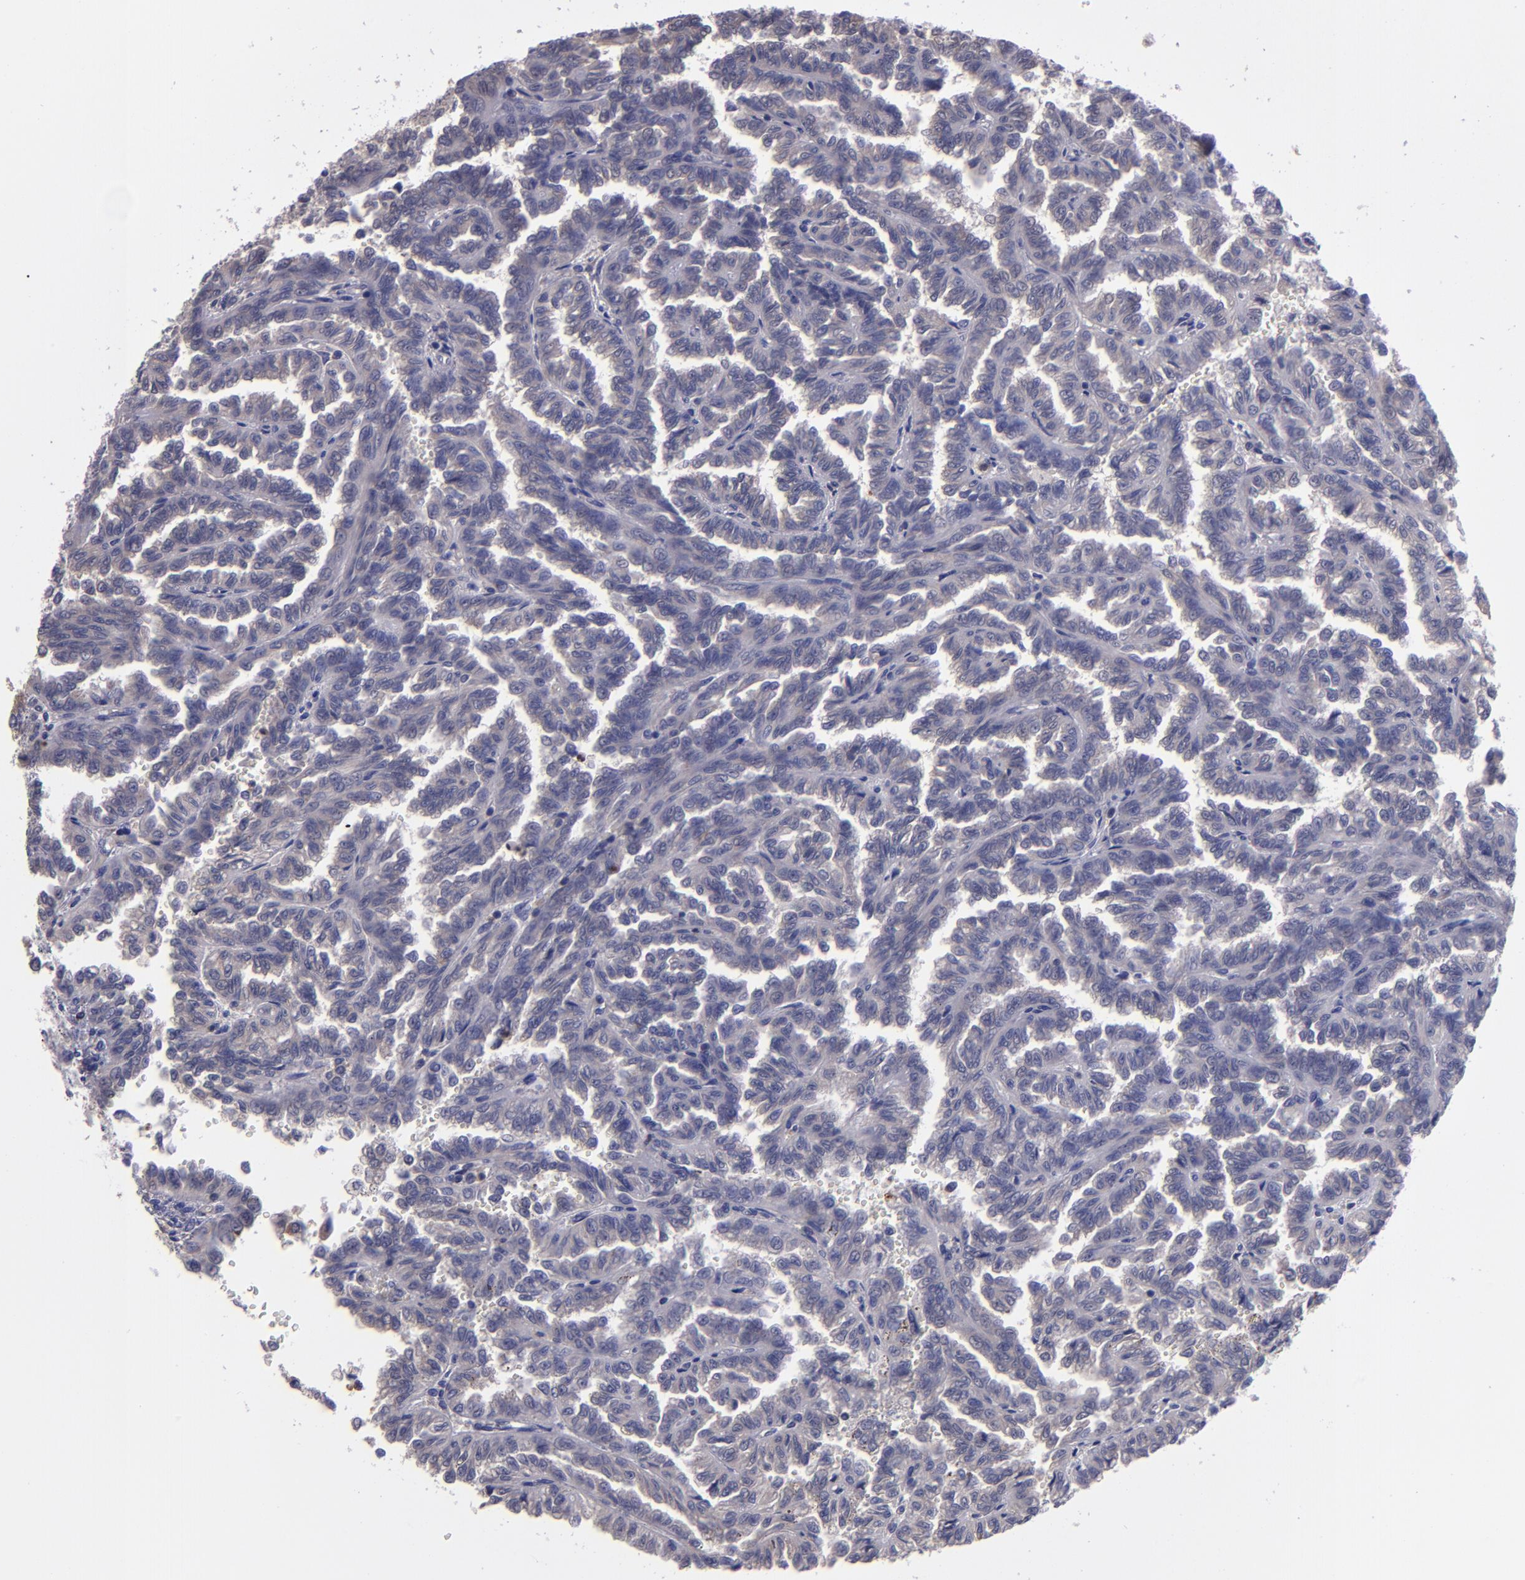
{"staining": {"intensity": "weak", "quantity": "25%-75%", "location": "cytoplasmic/membranous"}, "tissue": "renal cancer", "cell_type": "Tumor cells", "image_type": "cancer", "snomed": [{"axis": "morphology", "description": "Inflammation, NOS"}, {"axis": "morphology", "description": "Adenocarcinoma, NOS"}, {"axis": "topography", "description": "Kidney"}], "caption": "Human renal adenocarcinoma stained for a protein (brown) exhibits weak cytoplasmic/membranous positive staining in approximately 25%-75% of tumor cells.", "gene": "CARS1", "patient": {"sex": "male", "age": 68}}